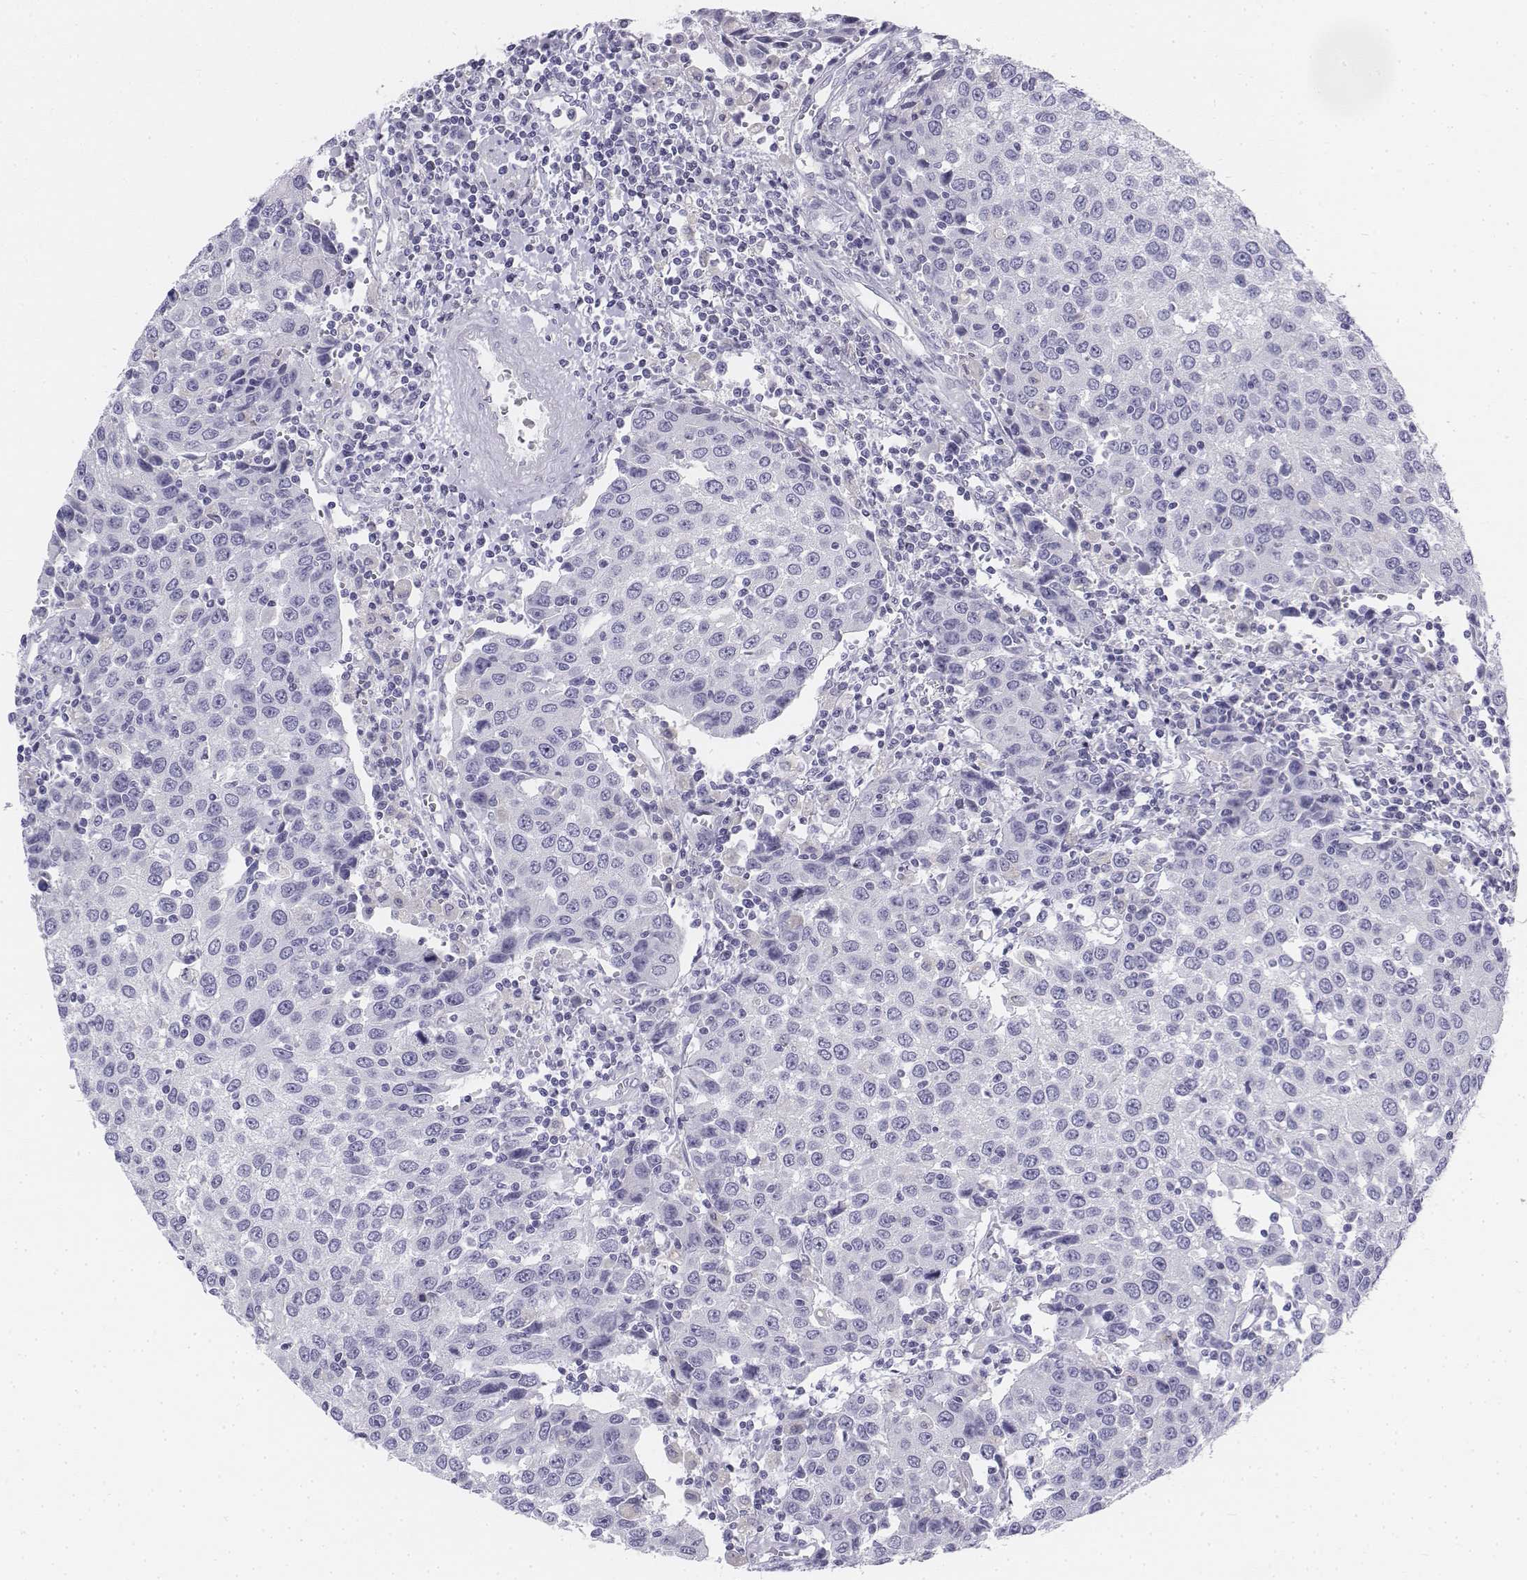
{"staining": {"intensity": "negative", "quantity": "none", "location": "none"}, "tissue": "urothelial cancer", "cell_type": "Tumor cells", "image_type": "cancer", "snomed": [{"axis": "morphology", "description": "Urothelial carcinoma, High grade"}, {"axis": "topography", "description": "Urinary bladder"}], "caption": "Immunohistochemistry of high-grade urothelial carcinoma reveals no positivity in tumor cells.", "gene": "TH", "patient": {"sex": "female", "age": 85}}